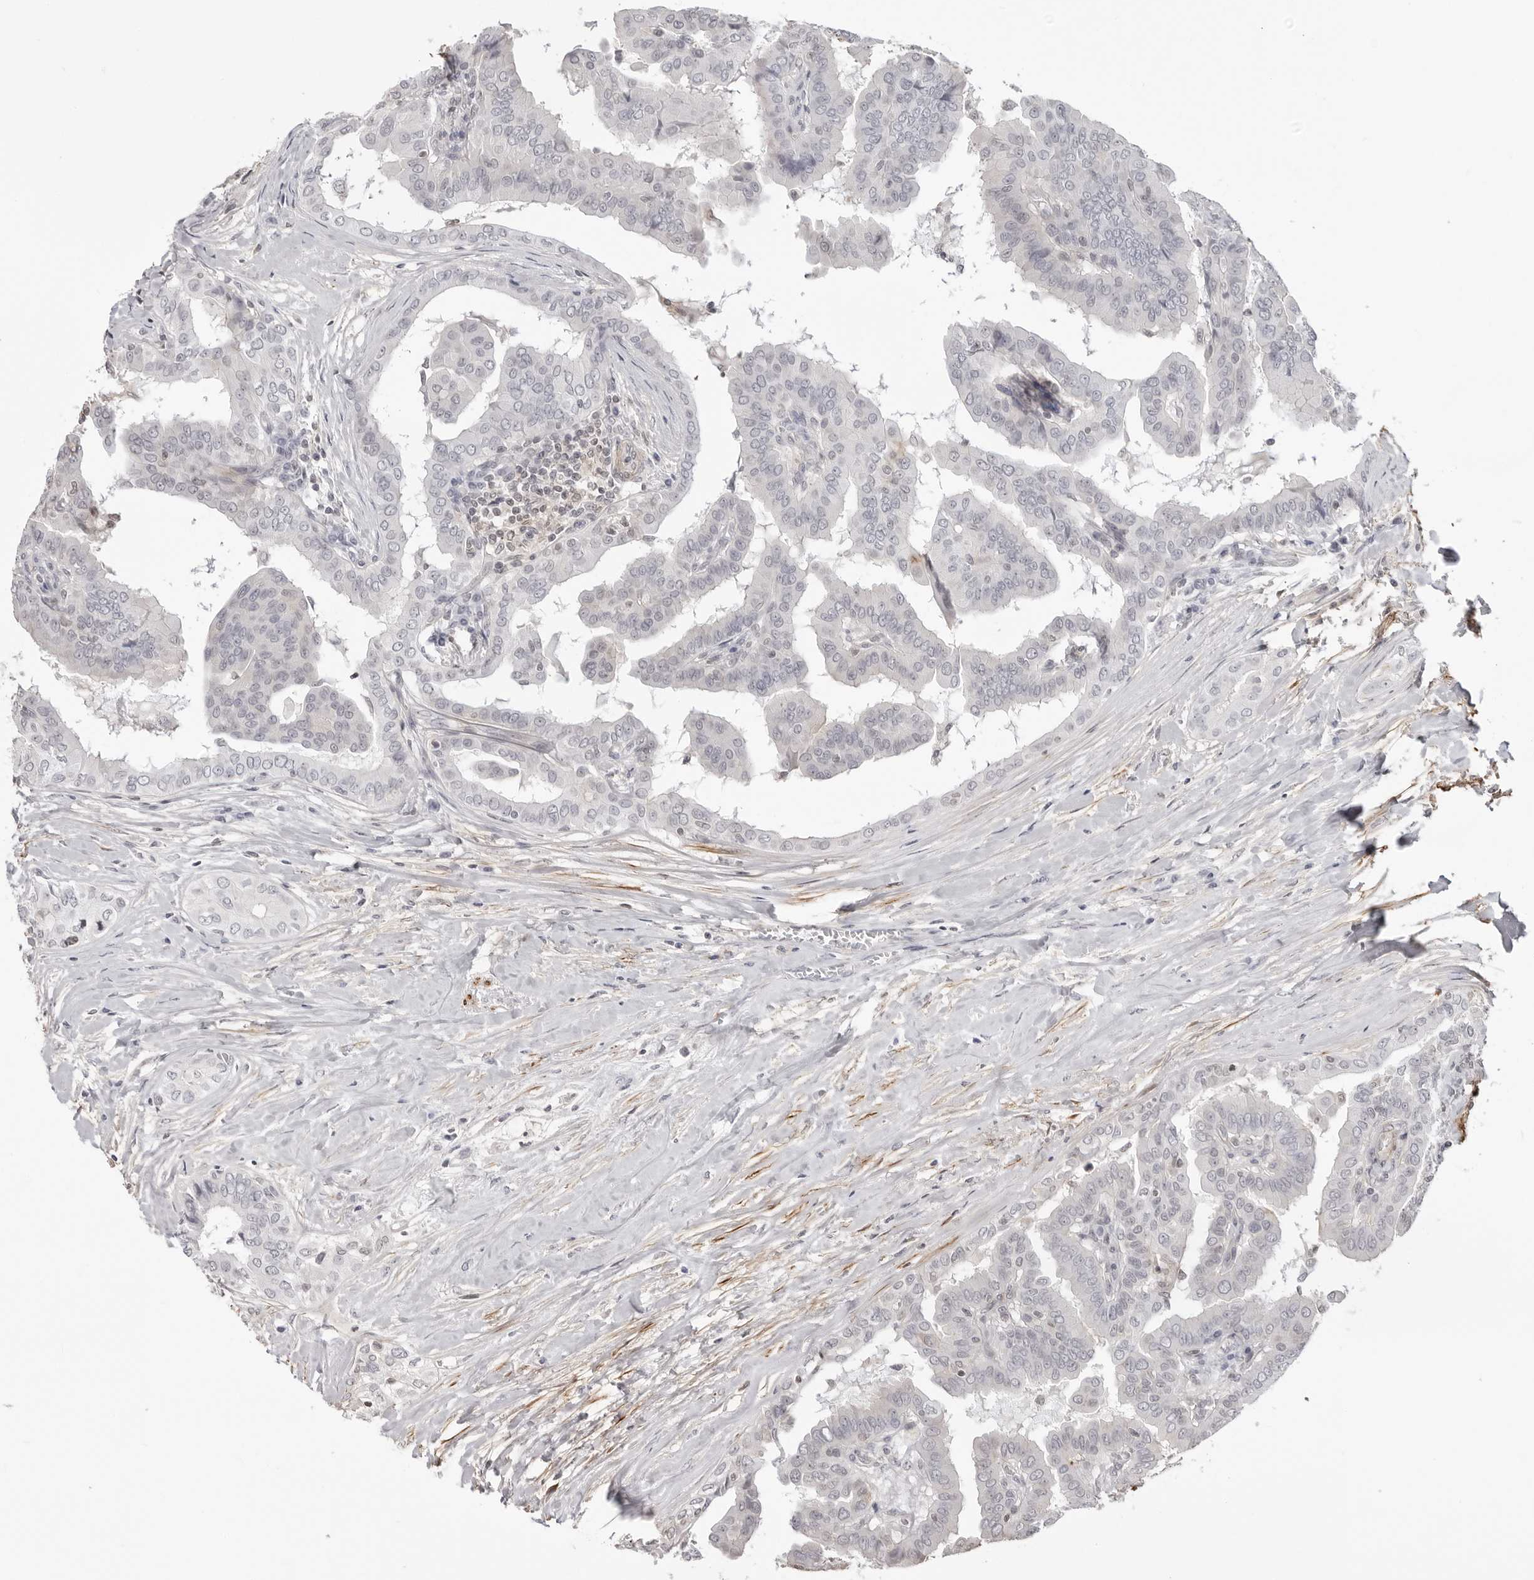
{"staining": {"intensity": "negative", "quantity": "none", "location": "none"}, "tissue": "thyroid cancer", "cell_type": "Tumor cells", "image_type": "cancer", "snomed": [{"axis": "morphology", "description": "Papillary adenocarcinoma, NOS"}, {"axis": "topography", "description": "Thyroid gland"}], "caption": "Human papillary adenocarcinoma (thyroid) stained for a protein using IHC exhibits no staining in tumor cells.", "gene": "UNK", "patient": {"sex": "male", "age": 33}}